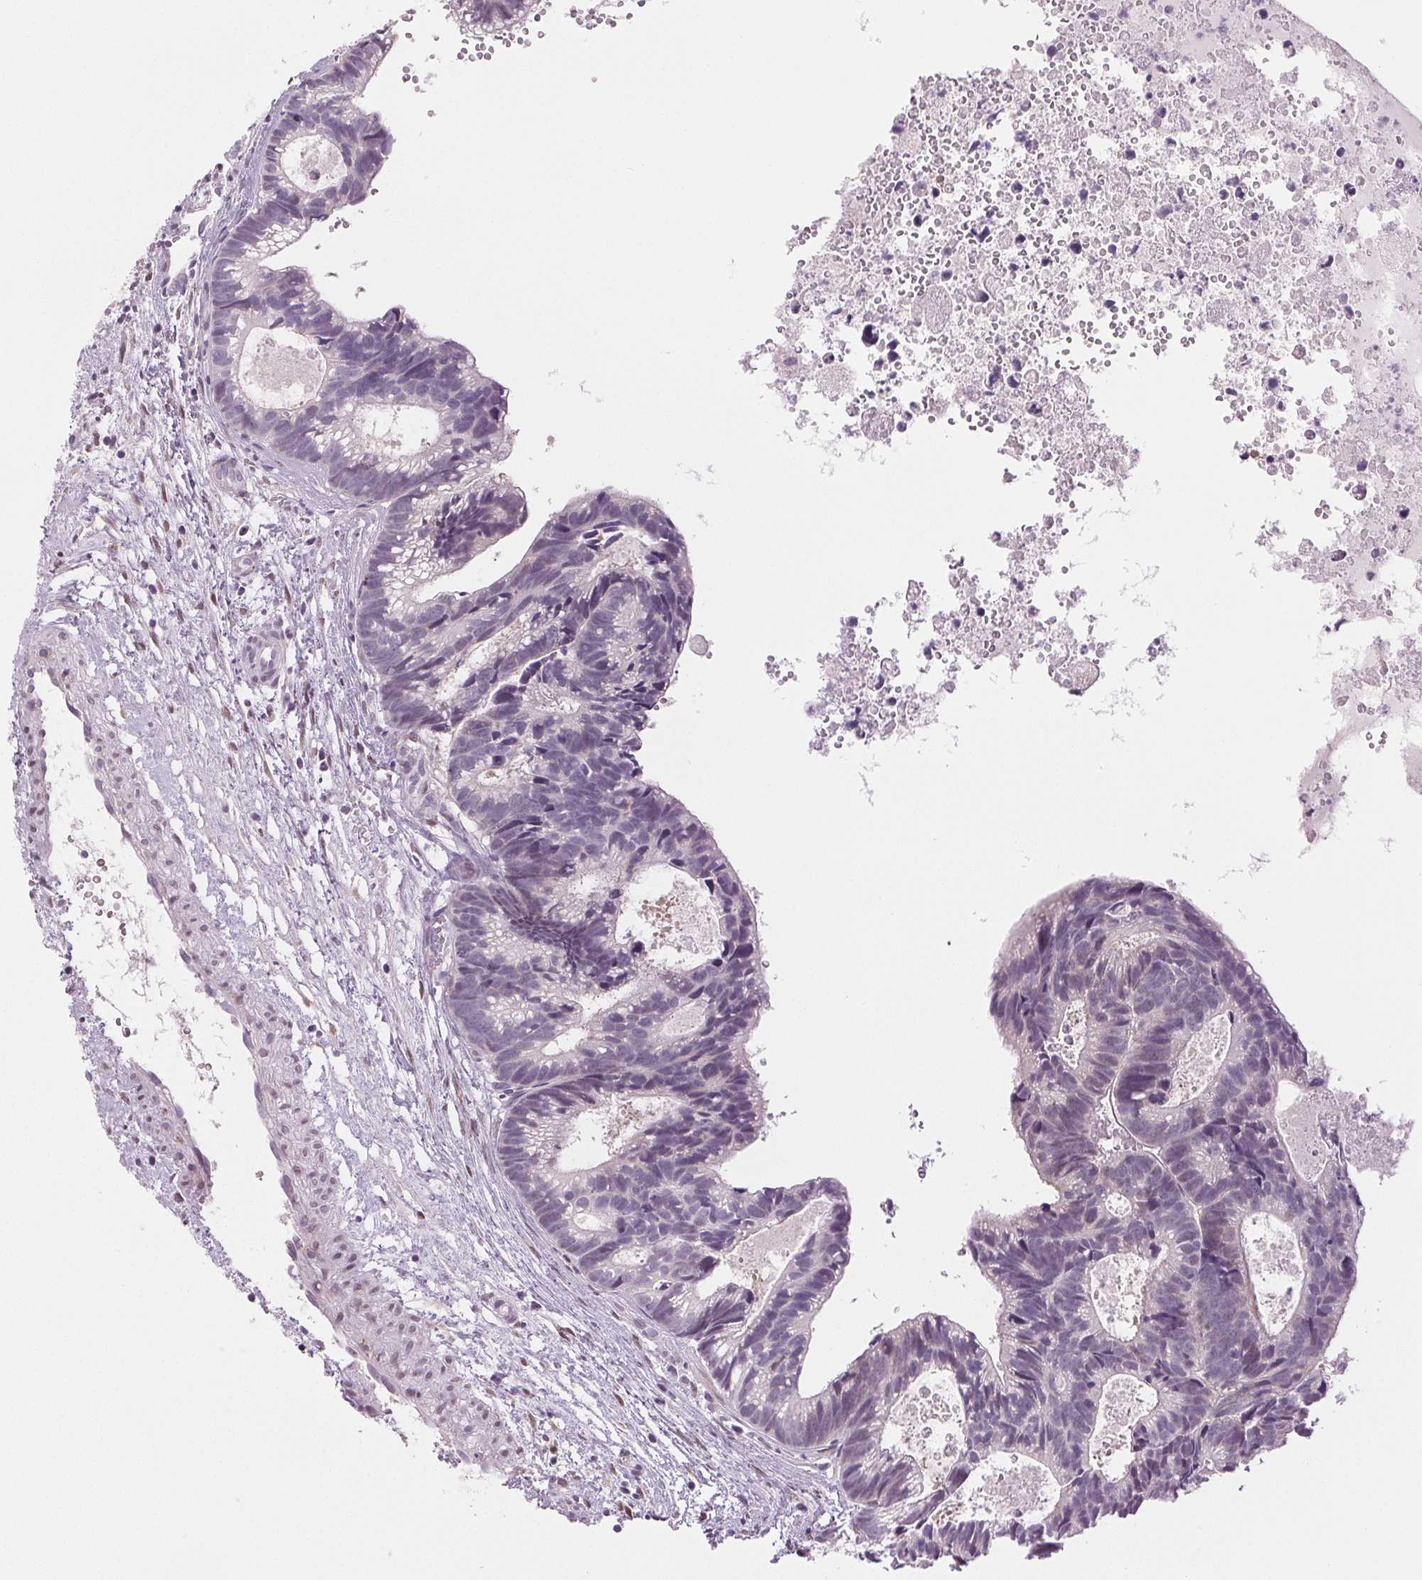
{"staining": {"intensity": "weak", "quantity": "<25%", "location": "nuclear"}, "tissue": "head and neck cancer", "cell_type": "Tumor cells", "image_type": "cancer", "snomed": [{"axis": "morphology", "description": "Adenocarcinoma, NOS"}, {"axis": "topography", "description": "Head-Neck"}], "caption": "Image shows no protein staining in tumor cells of head and neck adenocarcinoma tissue. (DAB immunohistochemistry visualized using brightfield microscopy, high magnification).", "gene": "DNAJC6", "patient": {"sex": "male", "age": 62}}